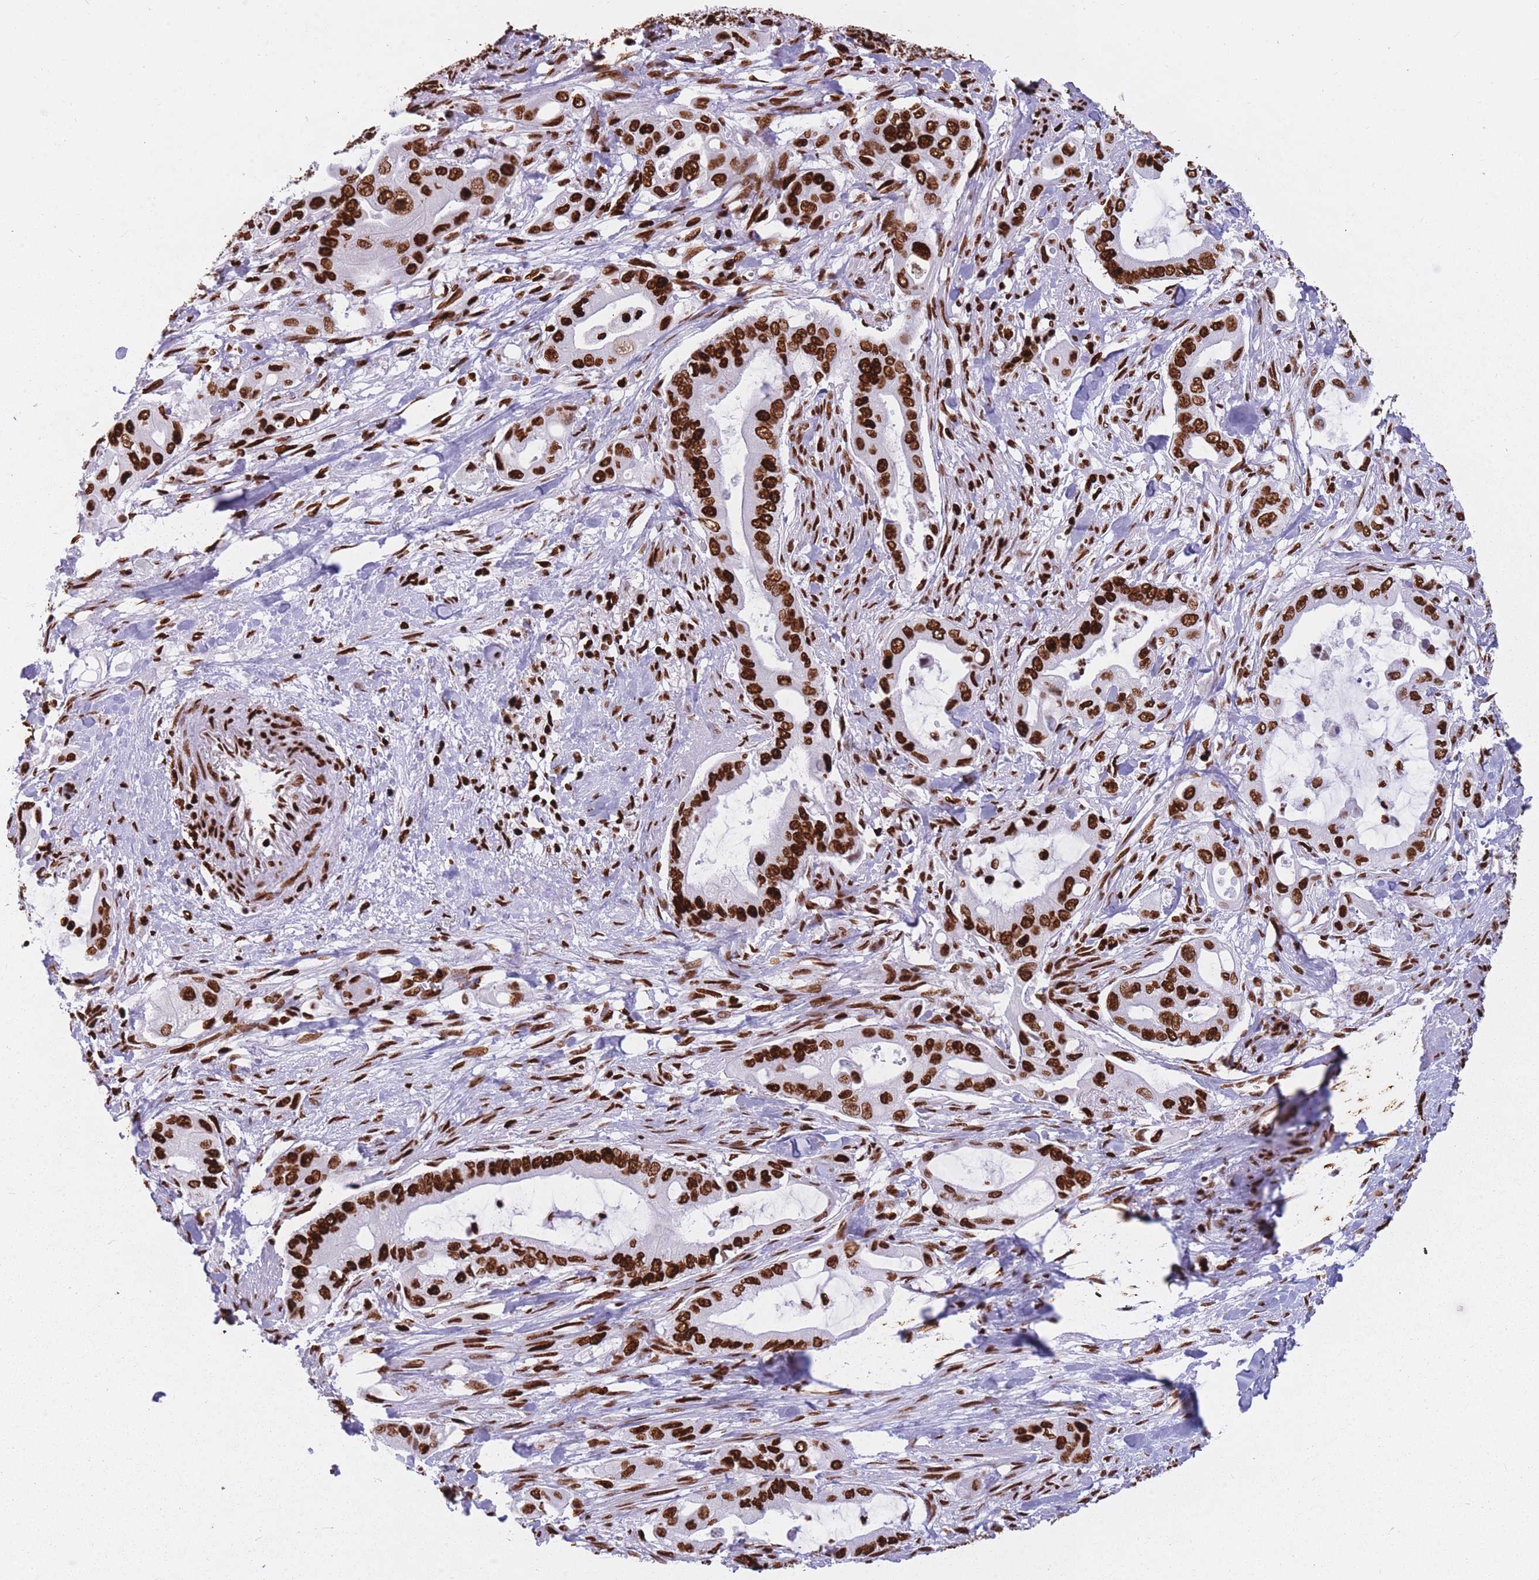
{"staining": {"intensity": "strong", "quantity": ">75%", "location": "nuclear"}, "tissue": "pancreatic cancer", "cell_type": "Tumor cells", "image_type": "cancer", "snomed": [{"axis": "morphology", "description": "Adenocarcinoma, NOS"}, {"axis": "topography", "description": "Pancreas"}], "caption": "Pancreatic cancer stained with DAB IHC displays high levels of strong nuclear staining in about >75% of tumor cells. Nuclei are stained in blue.", "gene": "HNRNPUL1", "patient": {"sex": "male", "age": 57}}